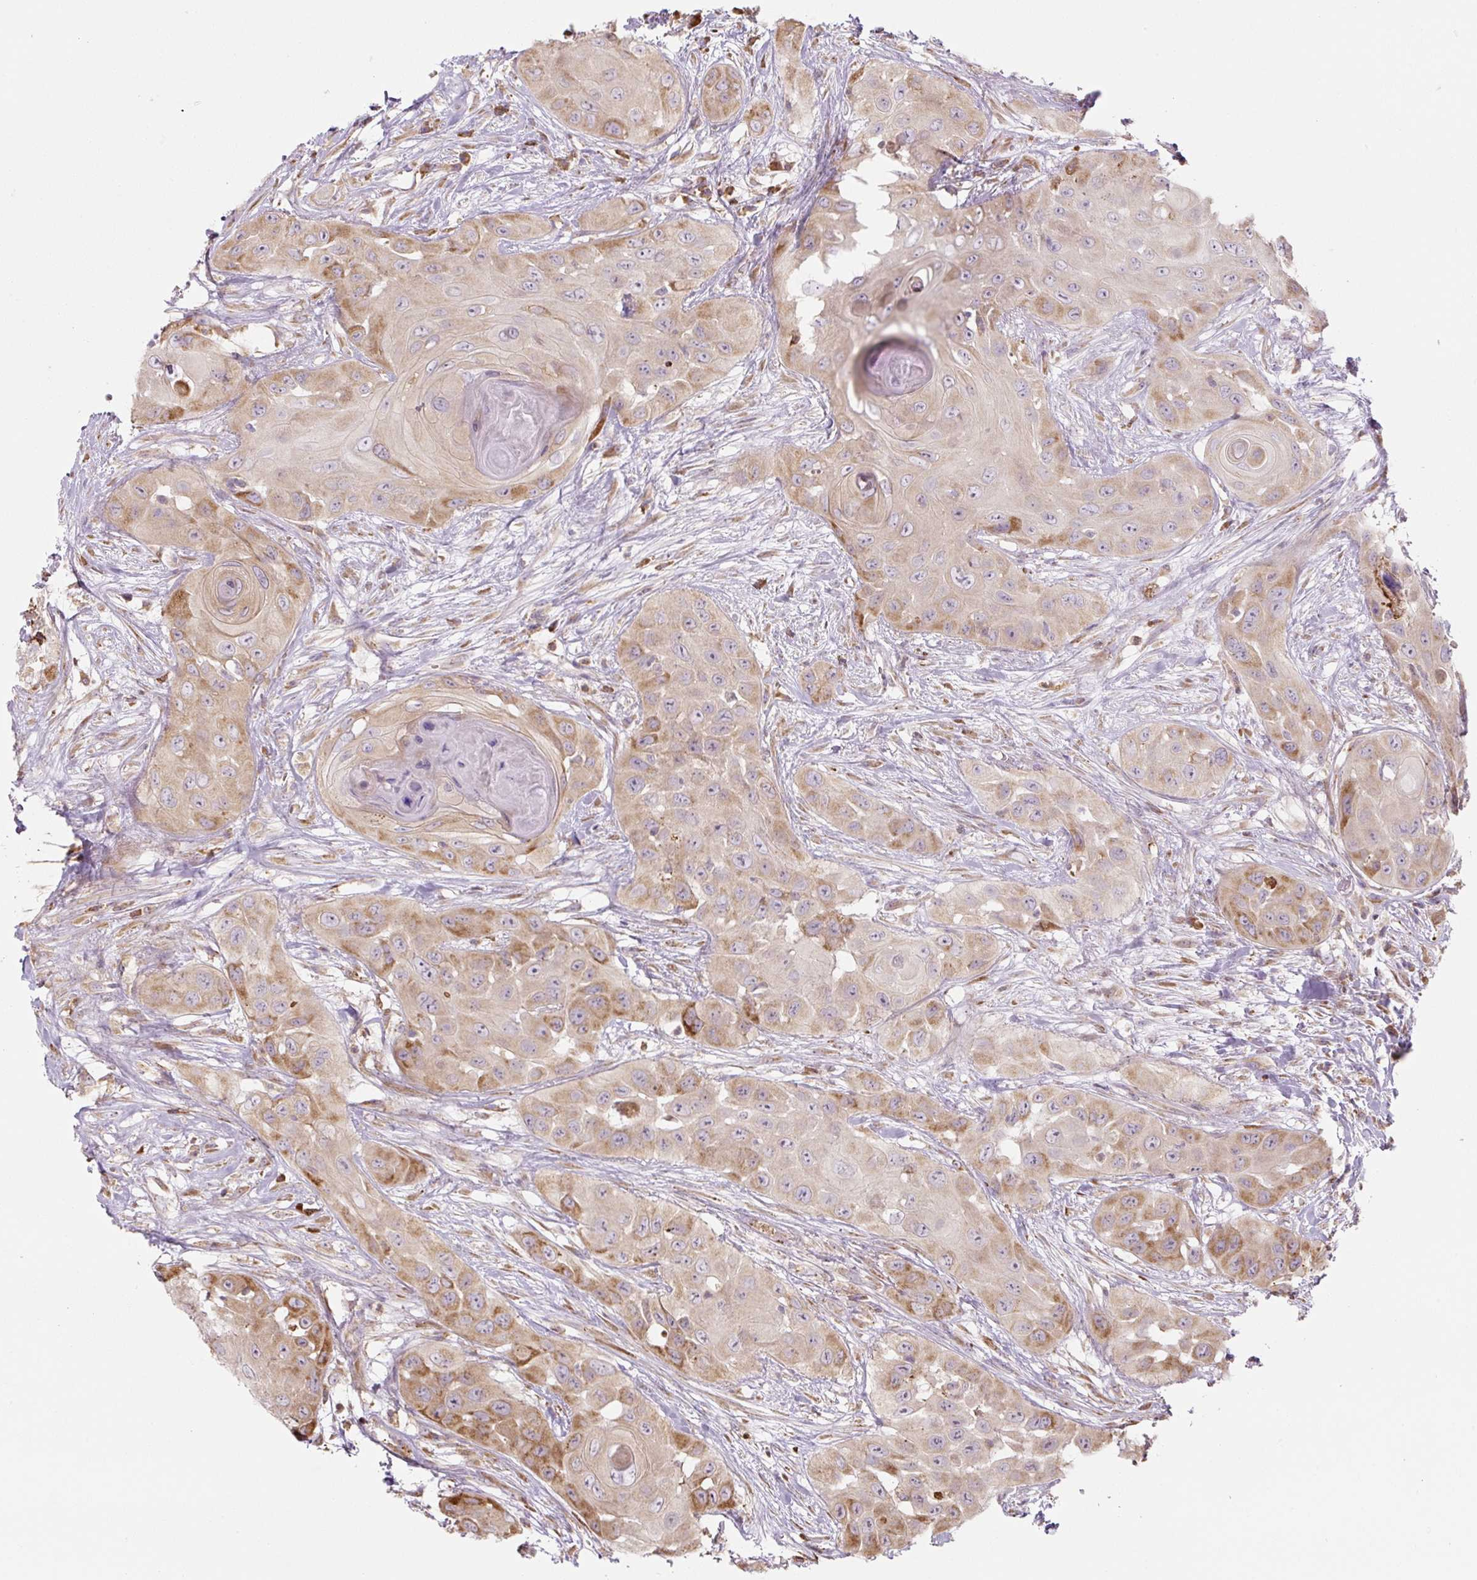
{"staining": {"intensity": "moderate", "quantity": "<25%", "location": "cytoplasmic/membranous"}, "tissue": "head and neck cancer", "cell_type": "Tumor cells", "image_type": "cancer", "snomed": [{"axis": "morphology", "description": "Squamous cell carcinoma, NOS"}, {"axis": "topography", "description": "Head-Neck"}], "caption": "Moderate cytoplasmic/membranous protein positivity is appreciated in approximately <25% of tumor cells in head and neck squamous cell carcinoma.", "gene": "RASA1", "patient": {"sex": "male", "age": 83}}